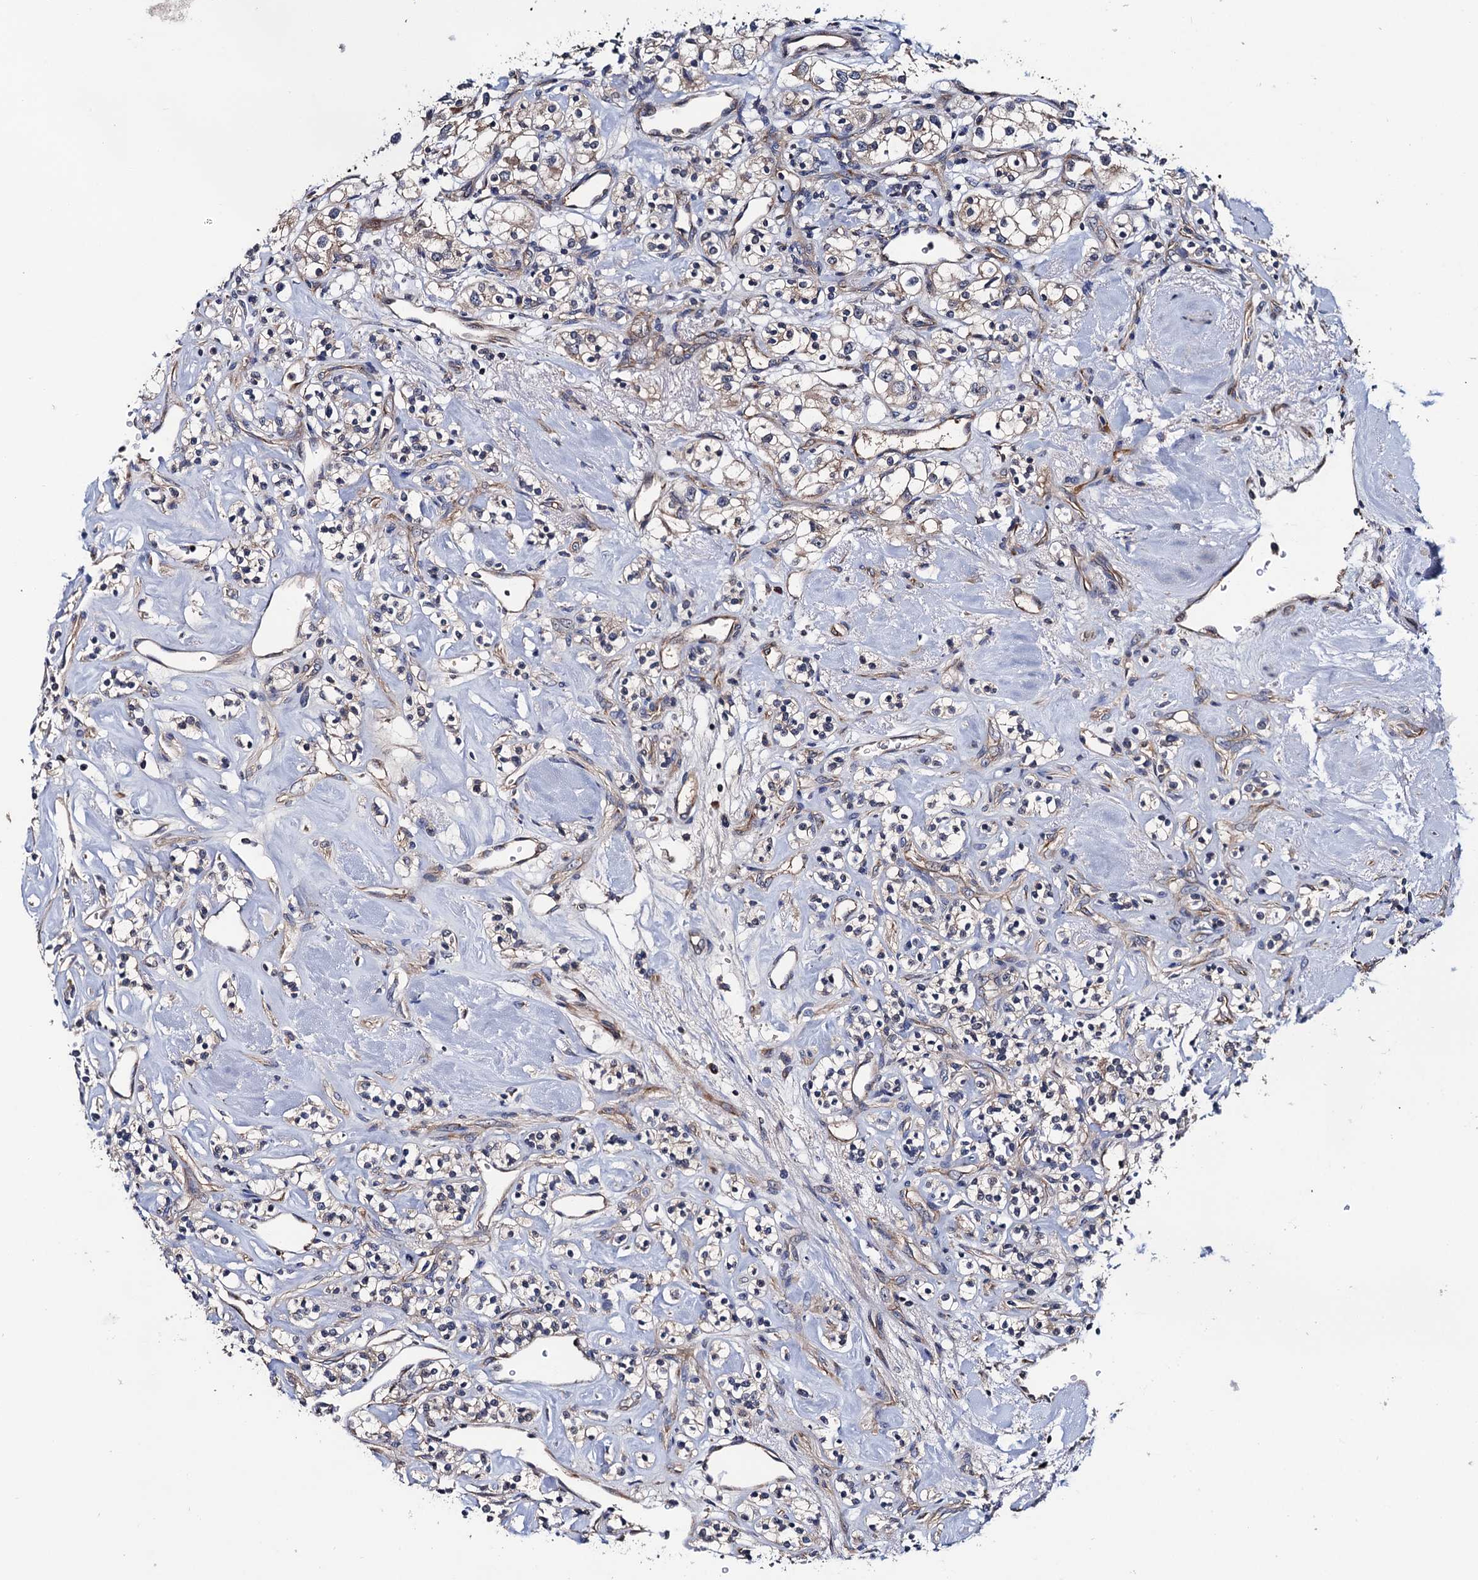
{"staining": {"intensity": "weak", "quantity": "<25%", "location": "cytoplasmic/membranous"}, "tissue": "renal cancer", "cell_type": "Tumor cells", "image_type": "cancer", "snomed": [{"axis": "morphology", "description": "Adenocarcinoma, NOS"}, {"axis": "topography", "description": "Kidney"}], "caption": "Immunohistochemistry micrograph of human renal adenocarcinoma stained for a protein (brown), which displays no positivity in tumor cells.", "gene": "TRMT112", "patient": {"sex": "male", "age": 77}}